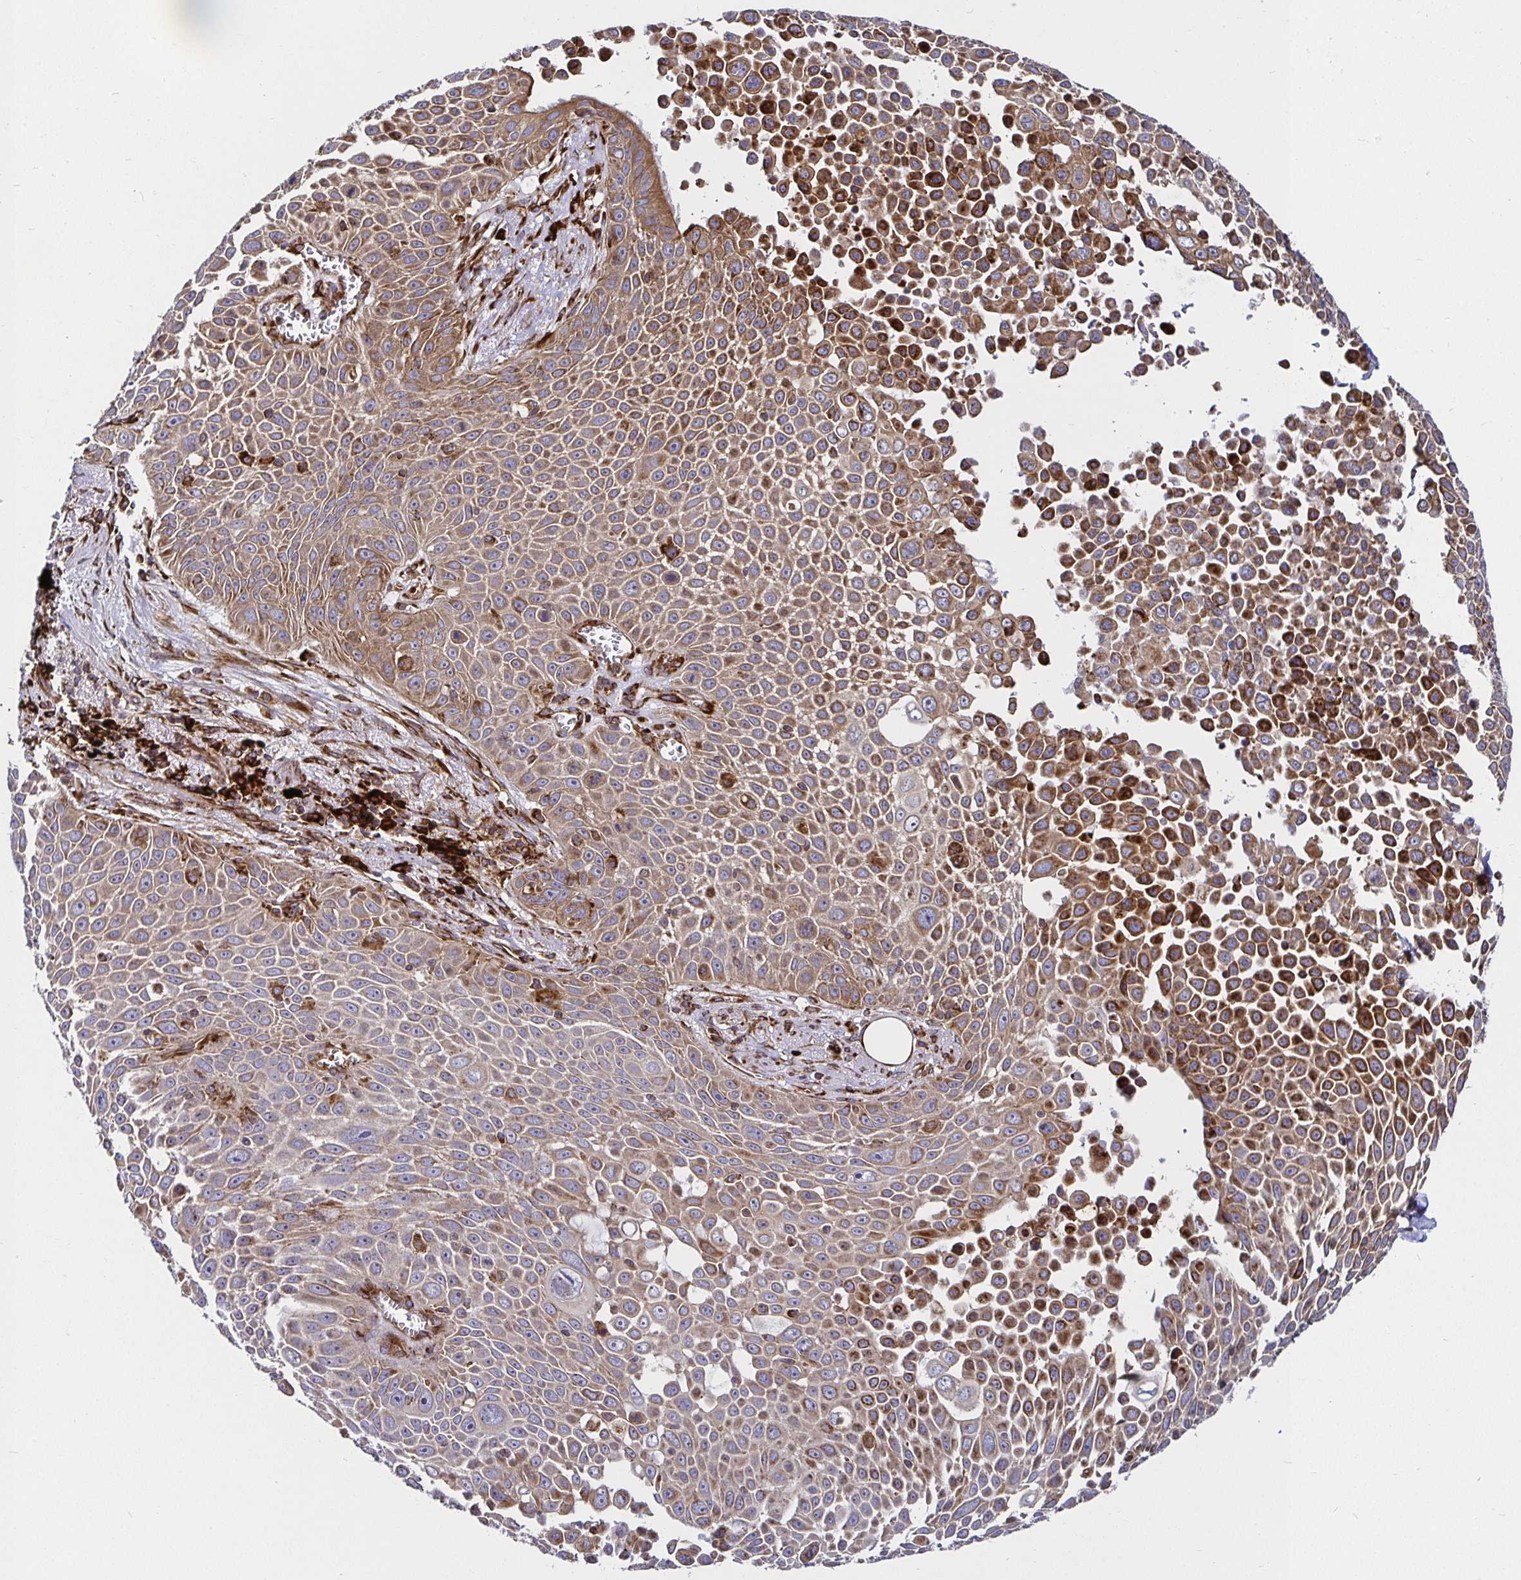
{"staining": {"intensity": "moderate", "quantity": "25%-75%", "location": "cytoplasmic/membranous"}, "tissue": "lung cancer", "cell_type": "Tumor cells", "image_type": "cancer", "snomed": [{"axis": "morphology", "description": "Squamous cell carcinoma, NOS"}, {"axis": "morphology", "description": "Squamous cell carcinoma, metastatic, NOS"}, {"axis": "topography", "description": "Lymph node"}, {"axis": "topography", "description": "Lung"}], "caption": "Immunohistochemistry of human lung metastatic squamous cell carcinoma shows medium levels of moderate cytoplasmic/membranous staining in about 25%-75% of tumor cells.", "gene": "SMYD3", "patient": {"sex": "female", "age": 62}}